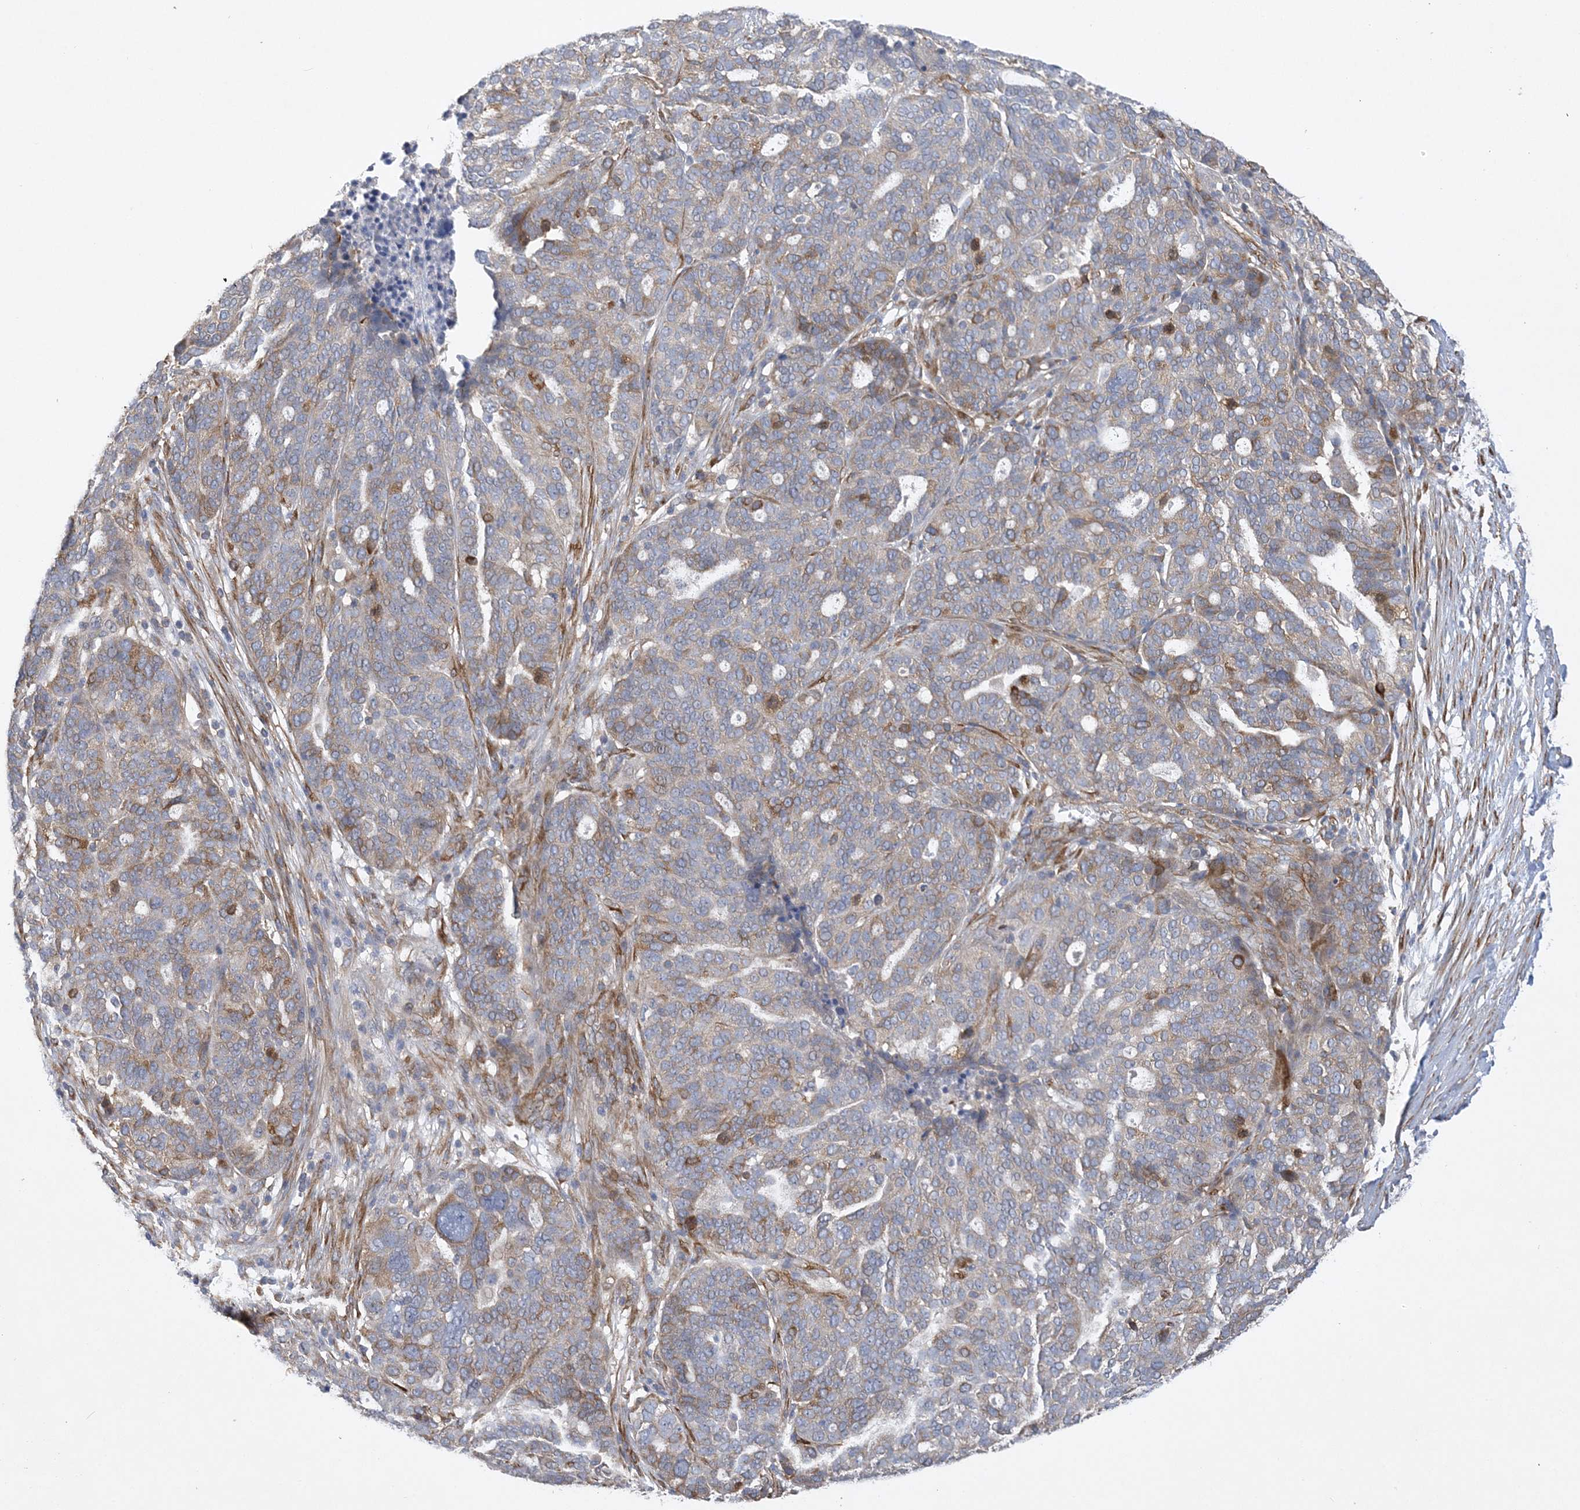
{"staining": {"intensity": "weak", "quantity": "<25%", "location": "cytoplasmic/membranous"}, "tissue": "ovarian cancer", "cell_type": "Tumor cells", "image_type": "cancer", "snomed": [{"axis": "morphology", "description": "Cystadenocarcinoma, serous, NOS"}, {"axis": "topography", "description": "Ovary"}], "caption": "The immunohistochemistry (IHC) micrograph has no significant staining in tumor cells of serous cystadenocarcinoma (ovarian) tissue.", "gene": "MAP4K5", "patient": {"sex": "female", "age": 59}}